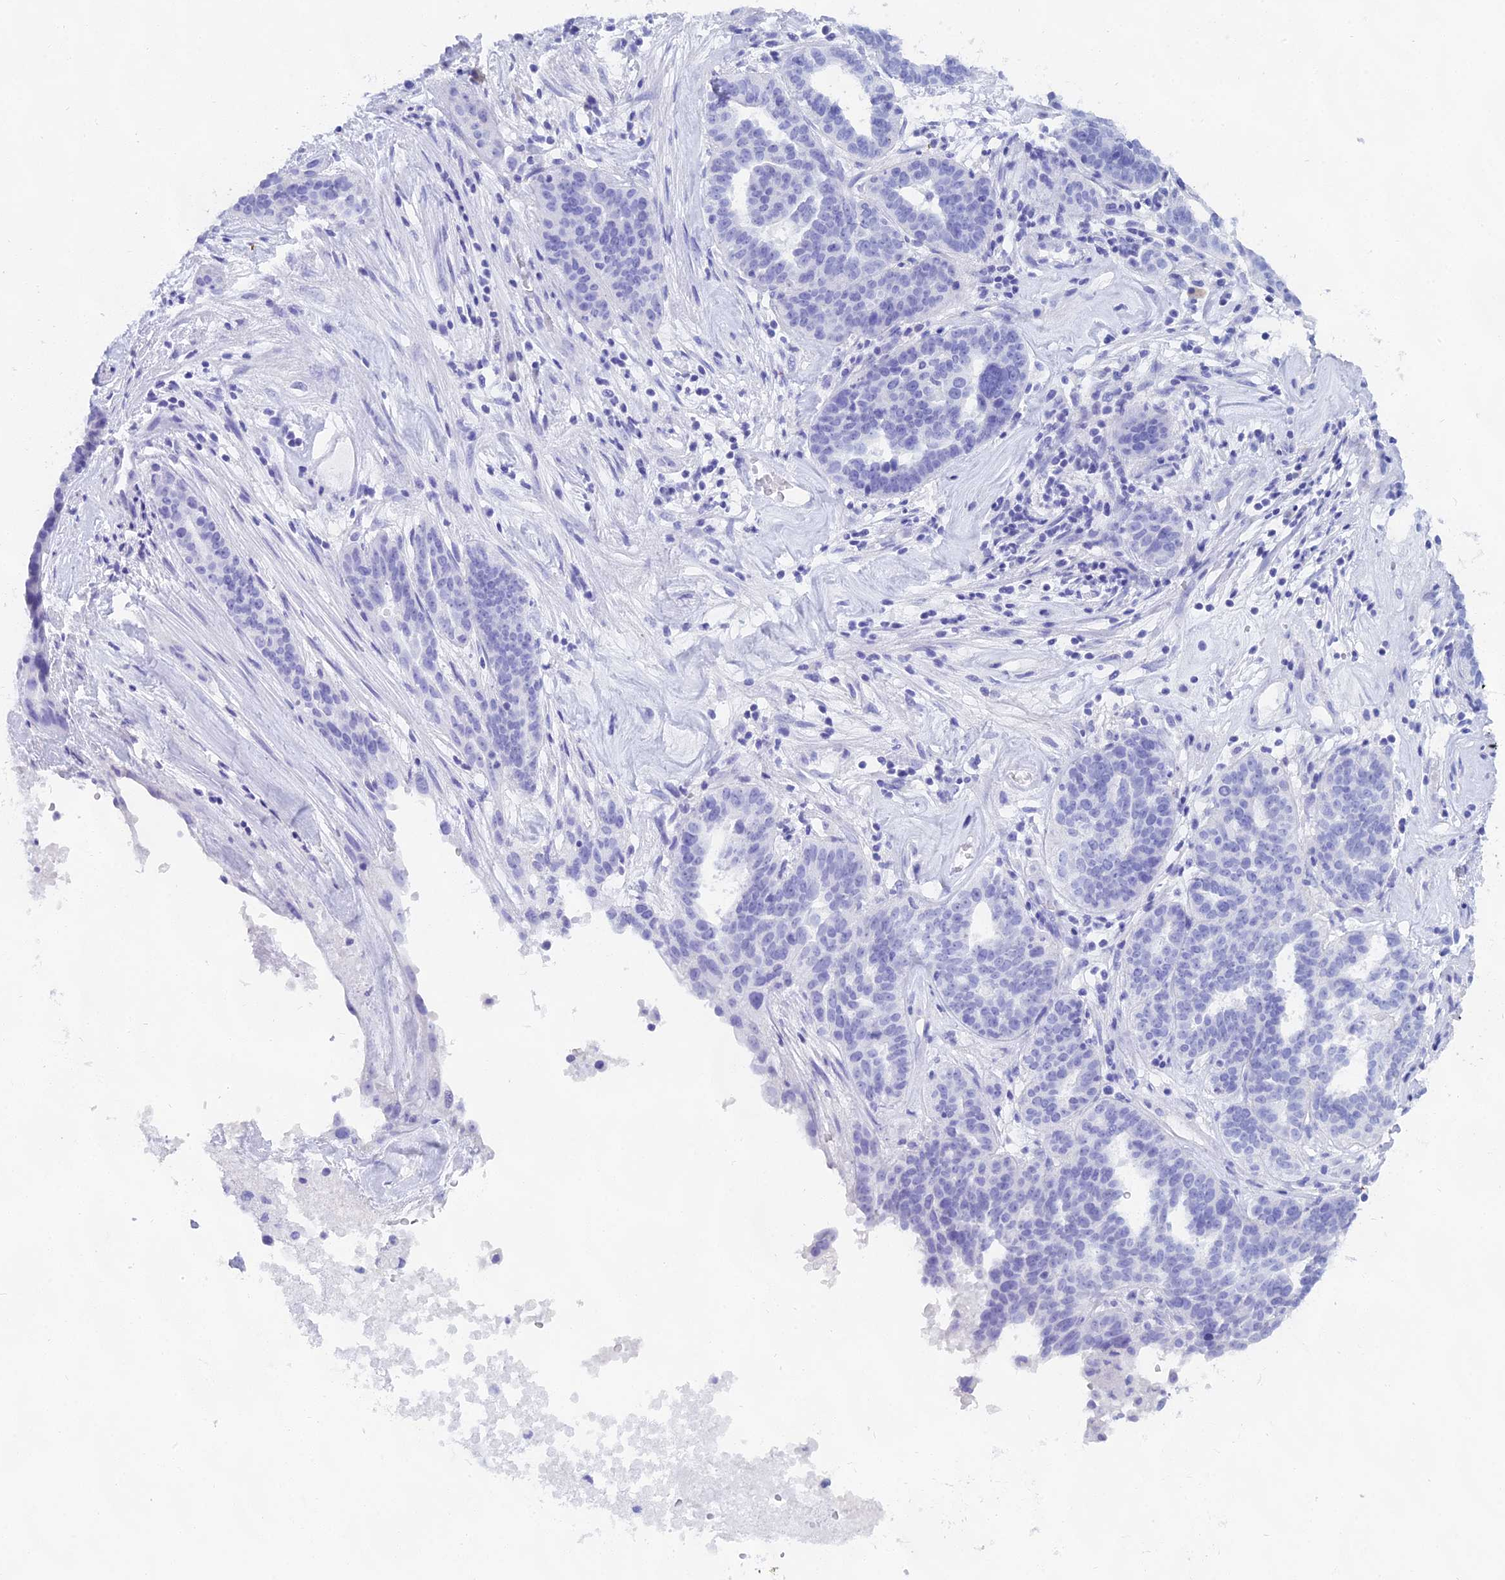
{"staining": {"intensity": "negative", "quantity": "none", "location": "none"}, "tissue": "ovarian cancer", "cell_type": "Tumor cells", "image_type": "cancer", "snomed": [{"axis": "morphology", "description": "Cystadenocarcinoma, serous, NOS"}, {"axis": "topography", "description": "Ovary"}], "caption": "There is no significant positivity in tumor cells of serous cystadenocarcinoma (ovarian). (Immunohistochemistry (ihc), brightfield microscopy, high magnification).", "gene": "CGB2", "patient": {"sex": "female", "age": 59}}